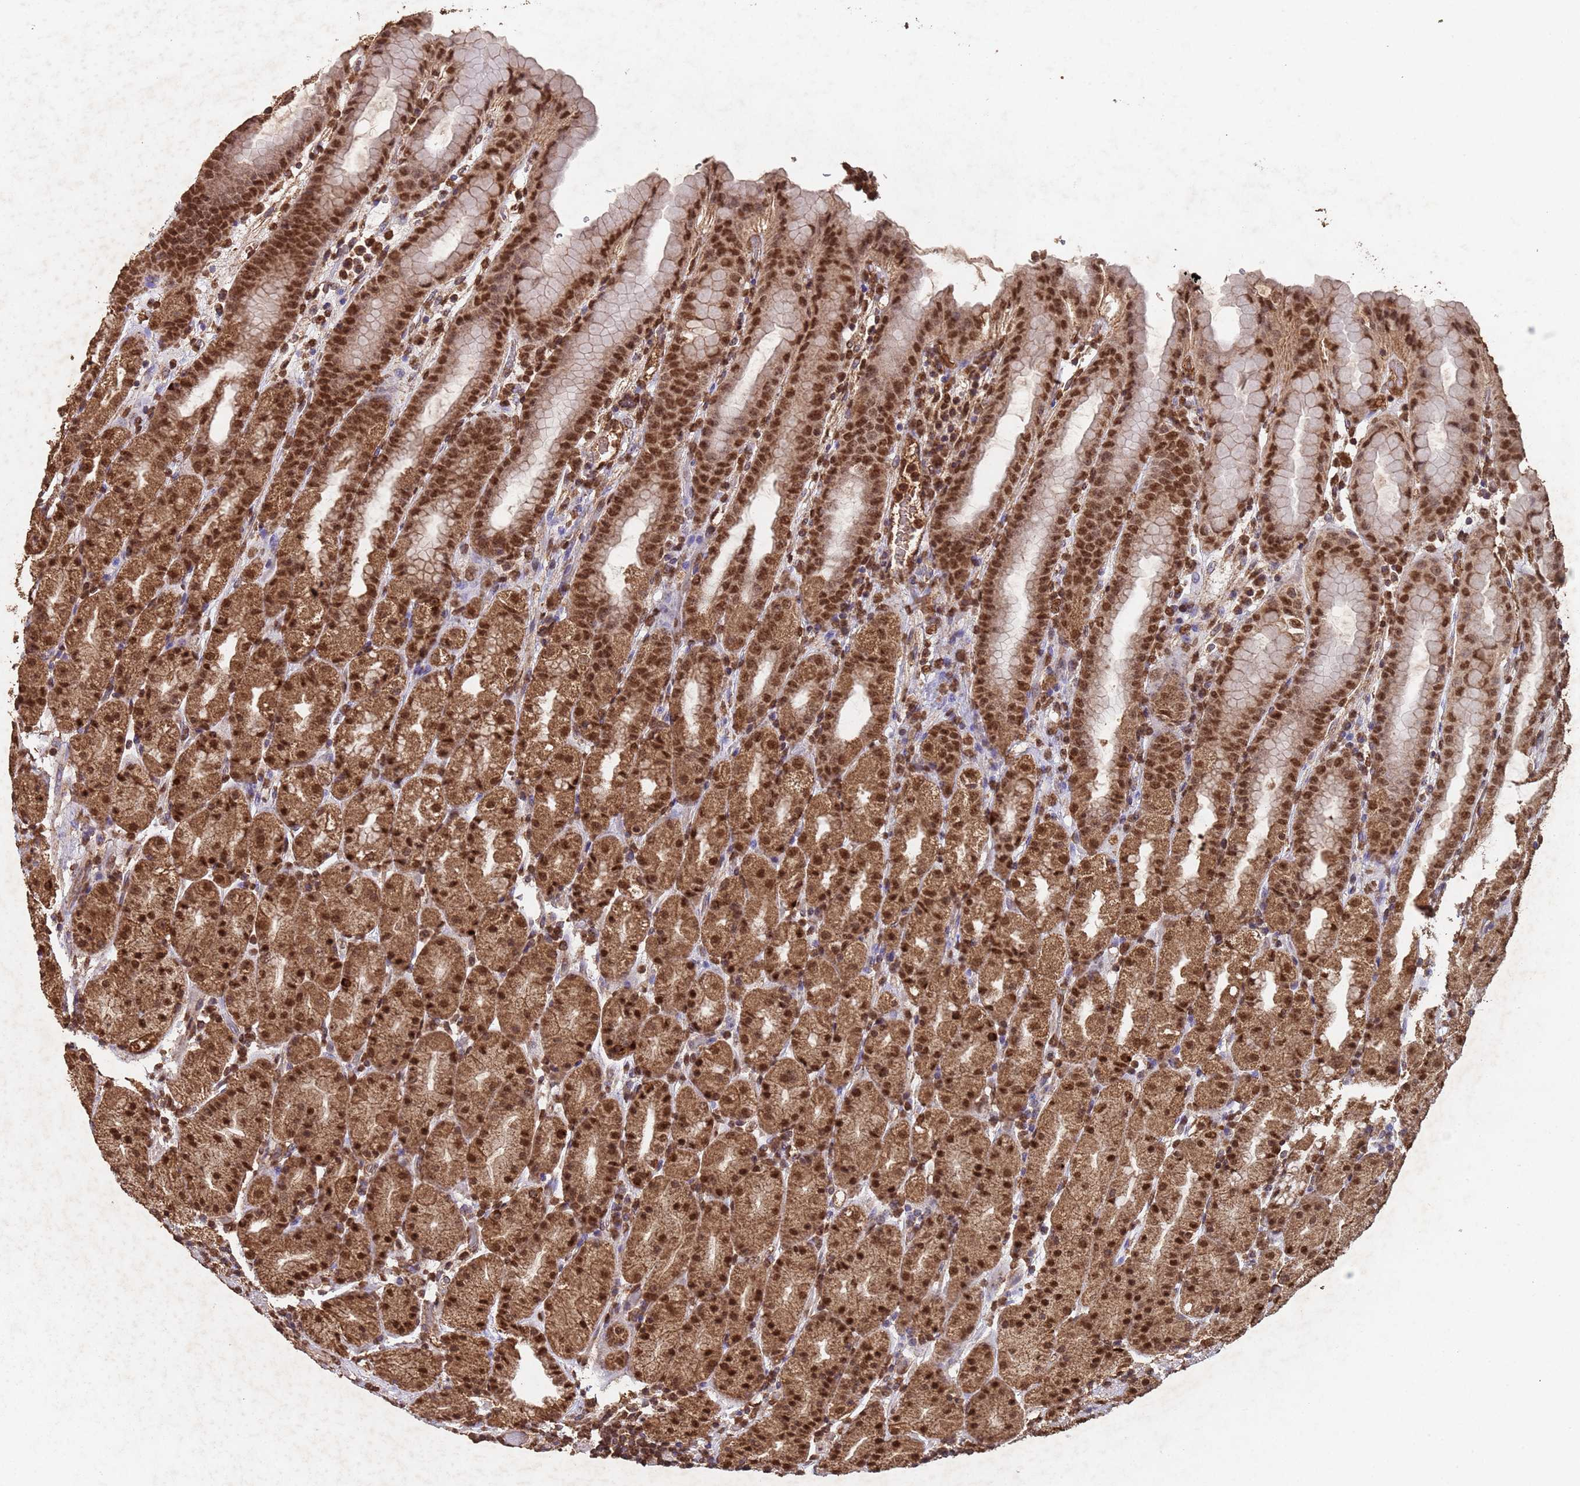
{"staining": {"intensity": "strong", "quantity": ">75%", "location": "cytoplasmic/membranous,nuclear"}, "tissue": "stomach", "cell_type": "Glandular cells", "image_type": "normal", "snomed": [{"axis": "morphology", "description": "Normal tissue, NOS"}, {"axis": "topography", "description": "Stomach, upper"}, {"axis": "topography", "description": "Stomach, lower"}, {"axis": "topography", "description": "Small intestine"}], "caption": "This photomicrograph exhibits immunohistochemistry staining of normal stomach, with high strong cytoplasmic/membranous,nuclear positivity in approximately >75% of glandular cells.", "gene": "HDAC10", "patient": {"sex": "male", "age": 68}}